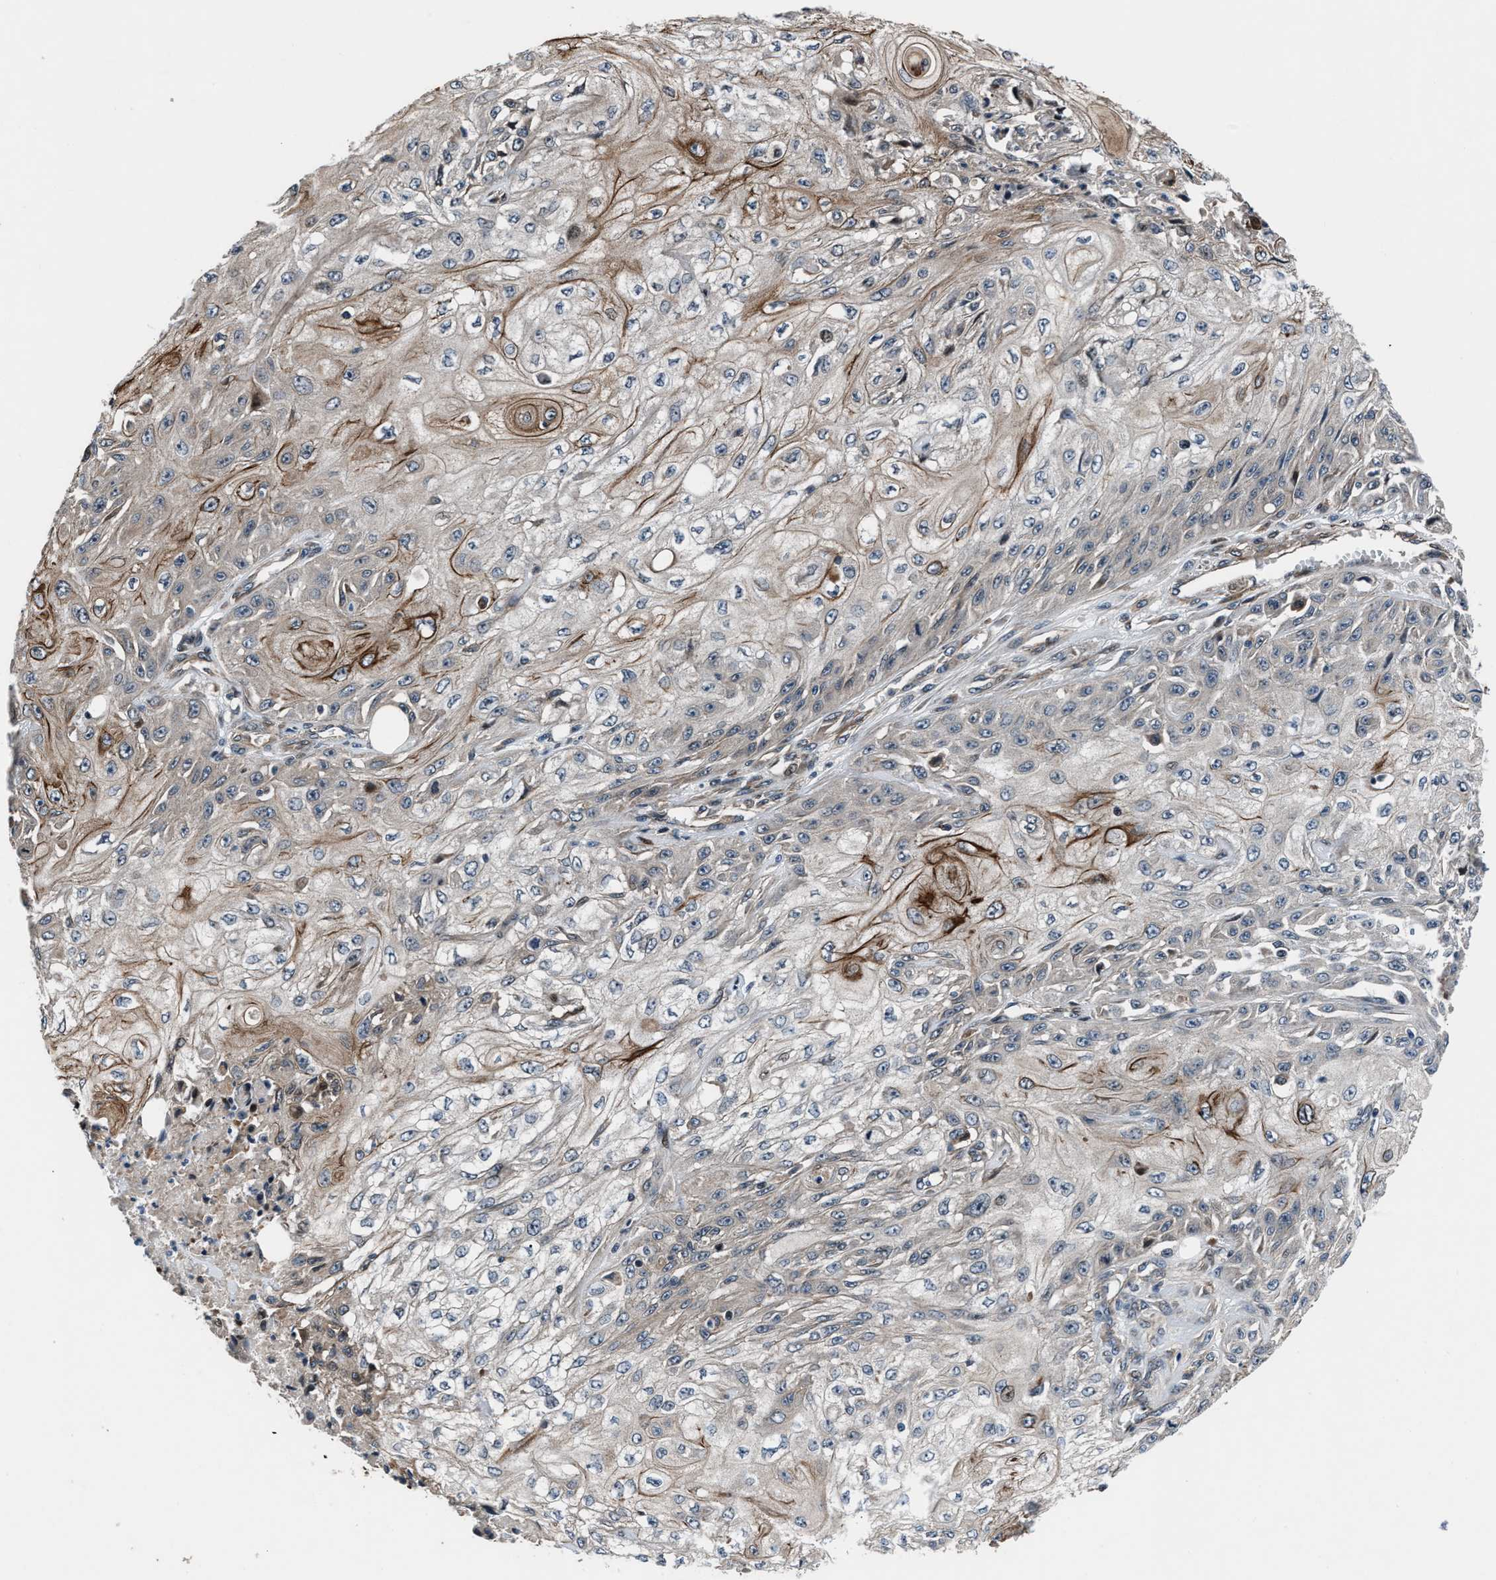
{"staining": {"intensity": "moderate", "quantity": "25%-75%", "location": "cytoplasmic/membranous"}, "tissue": "skin cancer", "cell_type": "Tumor cells", "image_type": "cancer", "snomed": [{"axis": "morphology", "description": "Squamous cell carcinoma, NOS"}, {"axis": "morphology", "description": "Squamous cell carcinoma, metastatic, NOS"}, {"axis": "topography", "description": "Skin"}, {"axis": "topography", "description": "Lymph node"}], "caption": "IHC micrograph of human metastatic squamous cell carcinoma (skin) stained for a protein (brown), which displays medium levels of moderate cytoplasmic/membranous expression in about 25%-75% of tumor cells.", "gene": "DYNC2I1", "patient": {"sex": "male", "age": 75}}